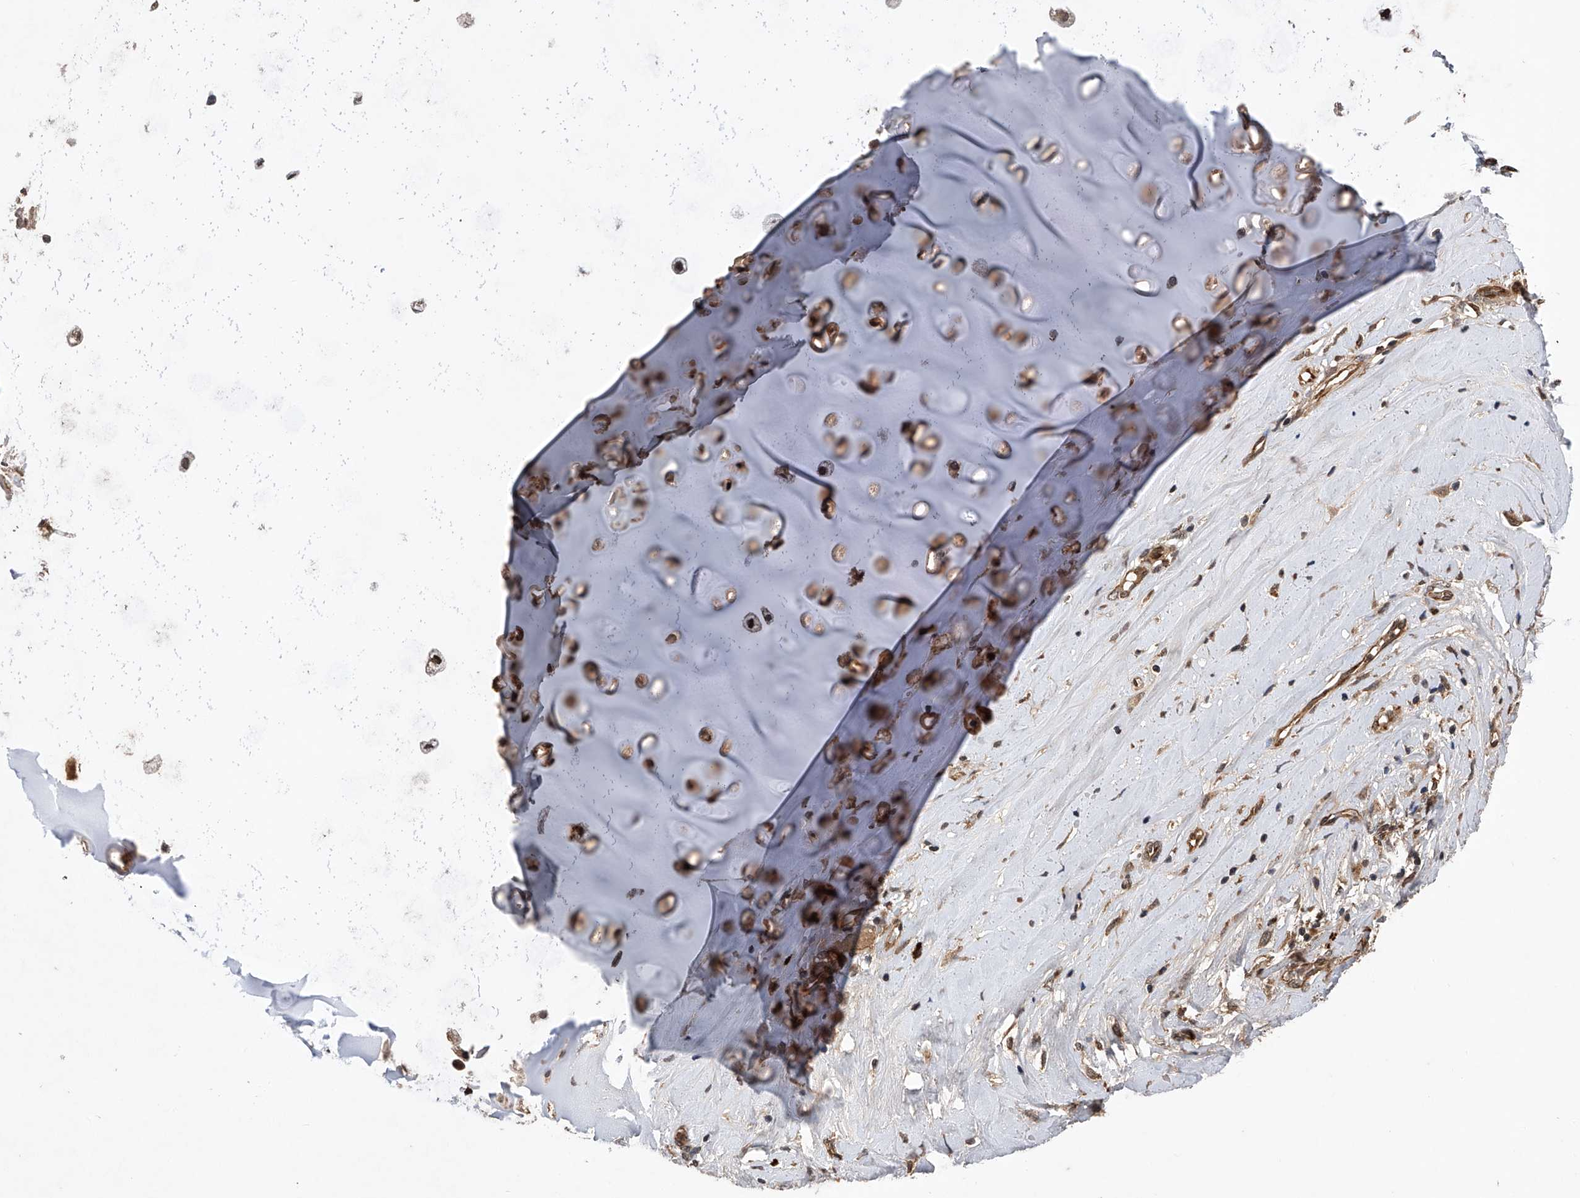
{"staining": {"intensity": "negative", "quantity": "none", "location": "none"}, "tissue": "adipose tissue", "cell_type": "Adipocytes", "image_type": "normal", "snomed": [{"axis": "morphology", "description": "Normal tissue, NOS"}, {"axis": "morphology", "description": "Basal cell carcinoma"}, {"axis": "topography", "description": "Cartilage tissue"}, {"axis": "topography", "description": "Nasopharynx"}, {"axis": "topography", "description": "Oral tissue"}], "caption": "An immunohistochemistry (IHC) micrograph of normal adipose tissue is shown. There is no staining in adipocytes of adipose tissue.", "gene": "MAP3K11", "patient": {"sex": "female", "age": 77}}